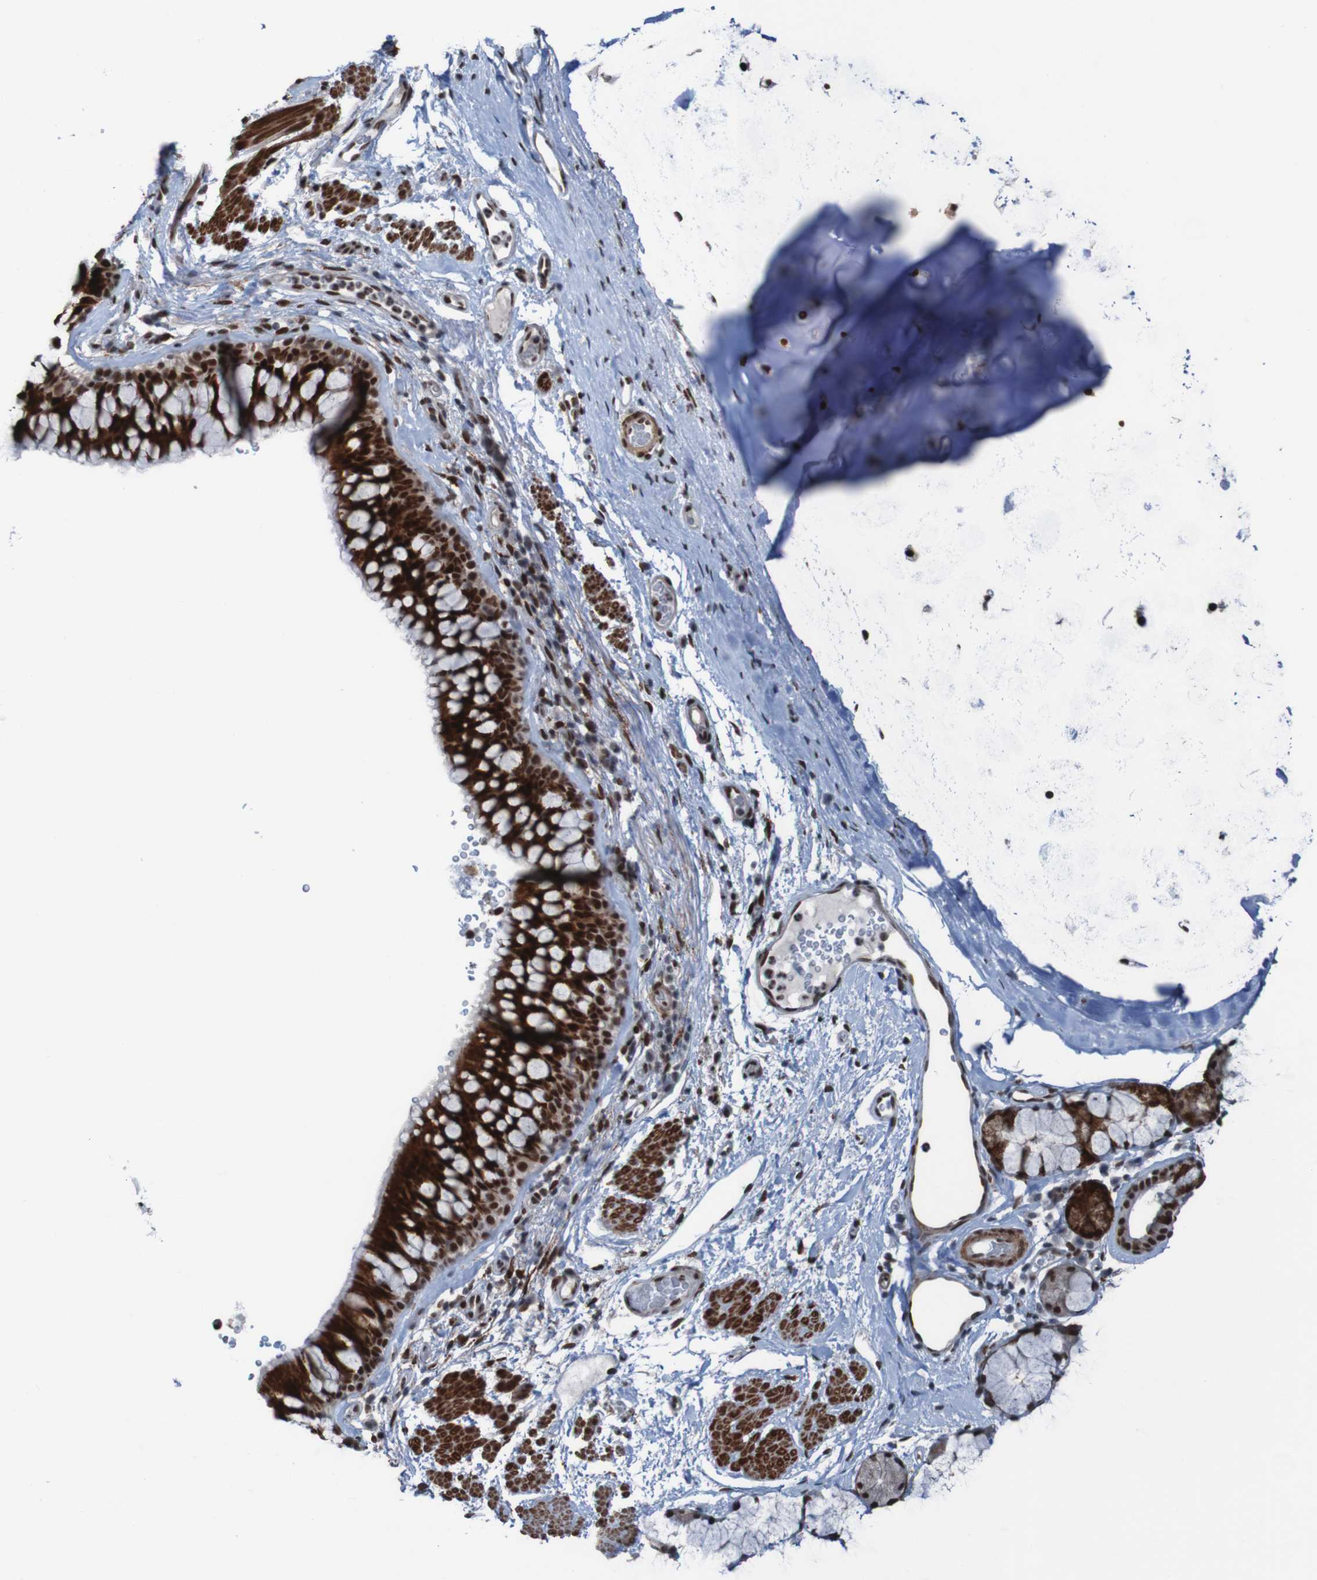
{"staining": {"intensity": "strong", "quantity": ">75%", "location": "cytoplasmic/membranous,nuclear"}, "tissue": "bronchus", "cell_type": "Respiratory epithelial cells", "image_type": "normal", "snomed": [{"axis": "morphology", "description": "Normal tissue, NOS"}, {"axis": "topography", "description": "Cartilage tissue"}, {"axis": "topography", "description": "Bronchus"}], "caption": "DAB (3,3'-diaminobenzidine) immunohistochemical staining of unremarkable bronchus displays strong cytoplasmic/membranous,nuclear protein staining in about >75% of respiratory epithelial cells.", "gene": "PHF2", "patient": {"sex": "female", "age": 53}}